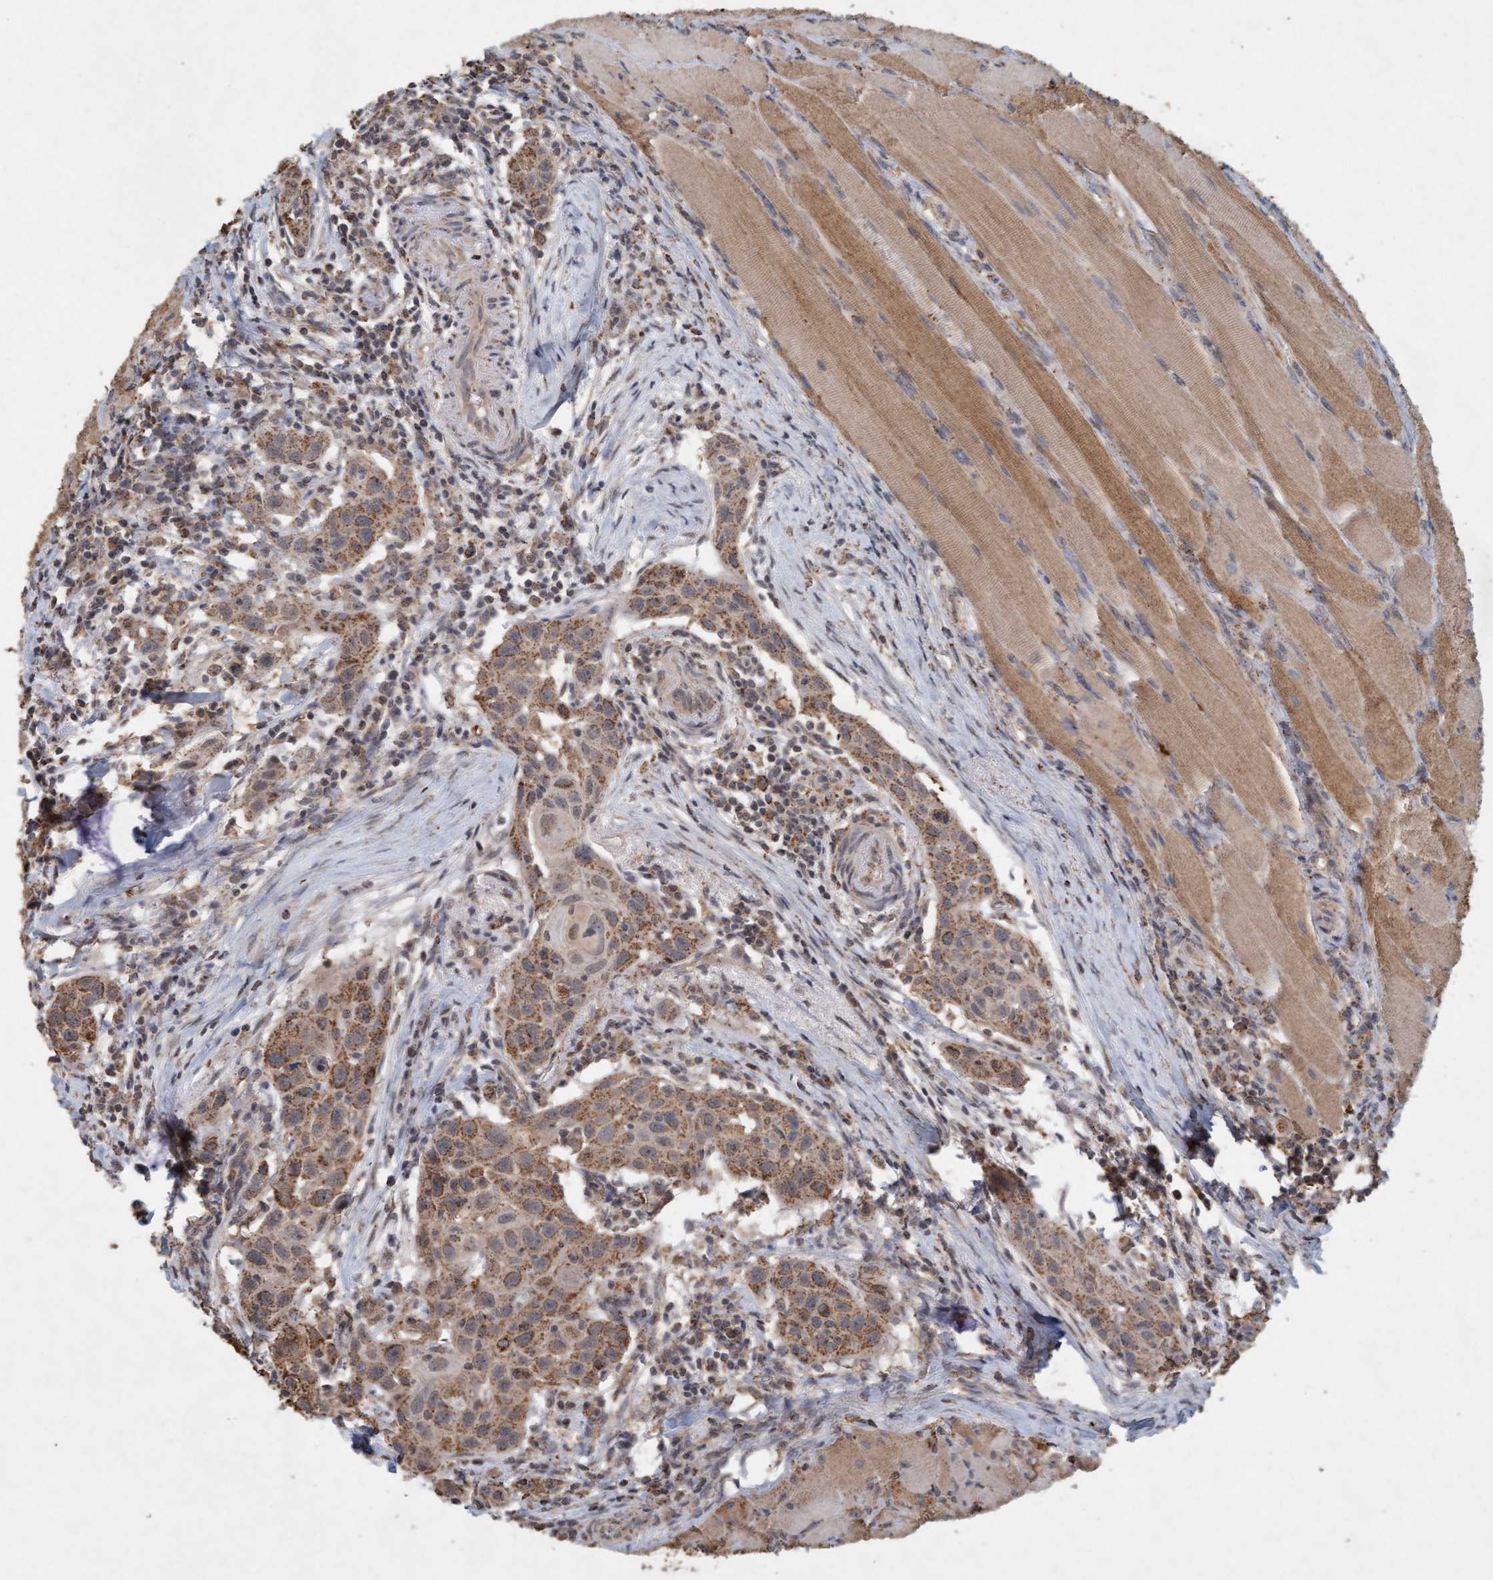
{"staining": {"intensity": "weak", "quantity": ">75%", "location": "cytoplasmic/membranous"}, "tissue": "head and neck cancer", "cell_type": "Tumor cells", "image_type": "cancer", "snomed": [{"axis": "morphology", "description": "Squamous cell carcinoma, NOS"}, {"axis": "topography", "description": "Oral tissue"}, {"axis": "topography", "description": "Head-Neck"}], "caption": "High-magnification brightfield microscopy of head and neck squamous cell carcinoma stained with DAB (3,3'-diaminobenzidine) (brown) and counterstained with hematoxylin (blue). tumor cells exhibit weak cytoplasmic/membranous positivity is appreciated in about>75% of cells.", "gene": "VSIG8", "patient": {"sex": "female", "age": 50}}